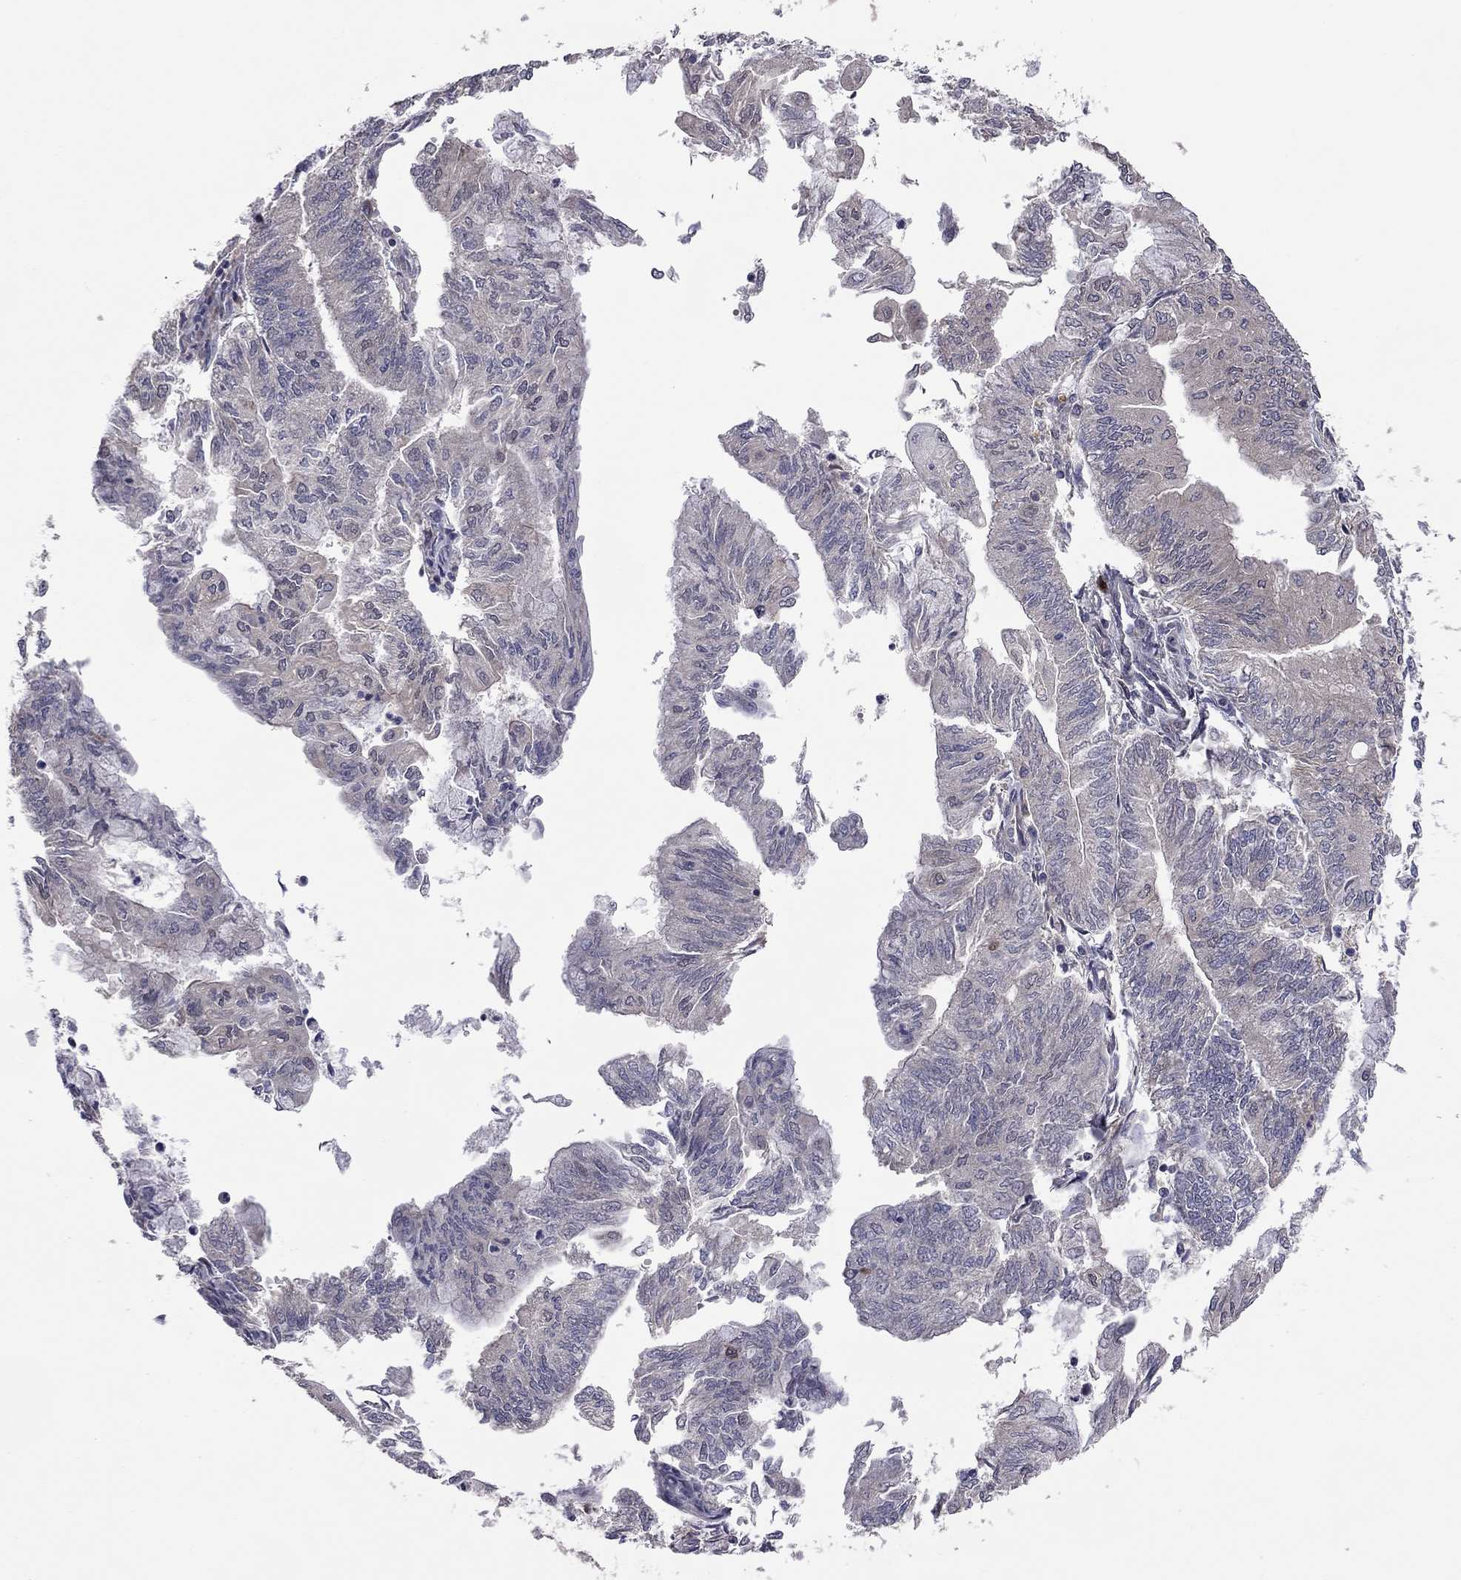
{"staining": {"intensity": "negative", "quantity": "none", "location": "none"}, "tissue": "endometrial cancer", "cell_type": "Tumor cells", "image_type": "cancer", "snomed": [{"axis": "morphology", "description": "Adenocarcinoma, NOS"}, {"axis": "topography", "description": "Endometrium"}], "caption": "DAB immunohistochemical staining of human endometrial cancer (adenocarcinoma) reveals no significant staining in tumor cells.", "gene": "GPAA1", "patient": {"sex": "female", "age": 59}}